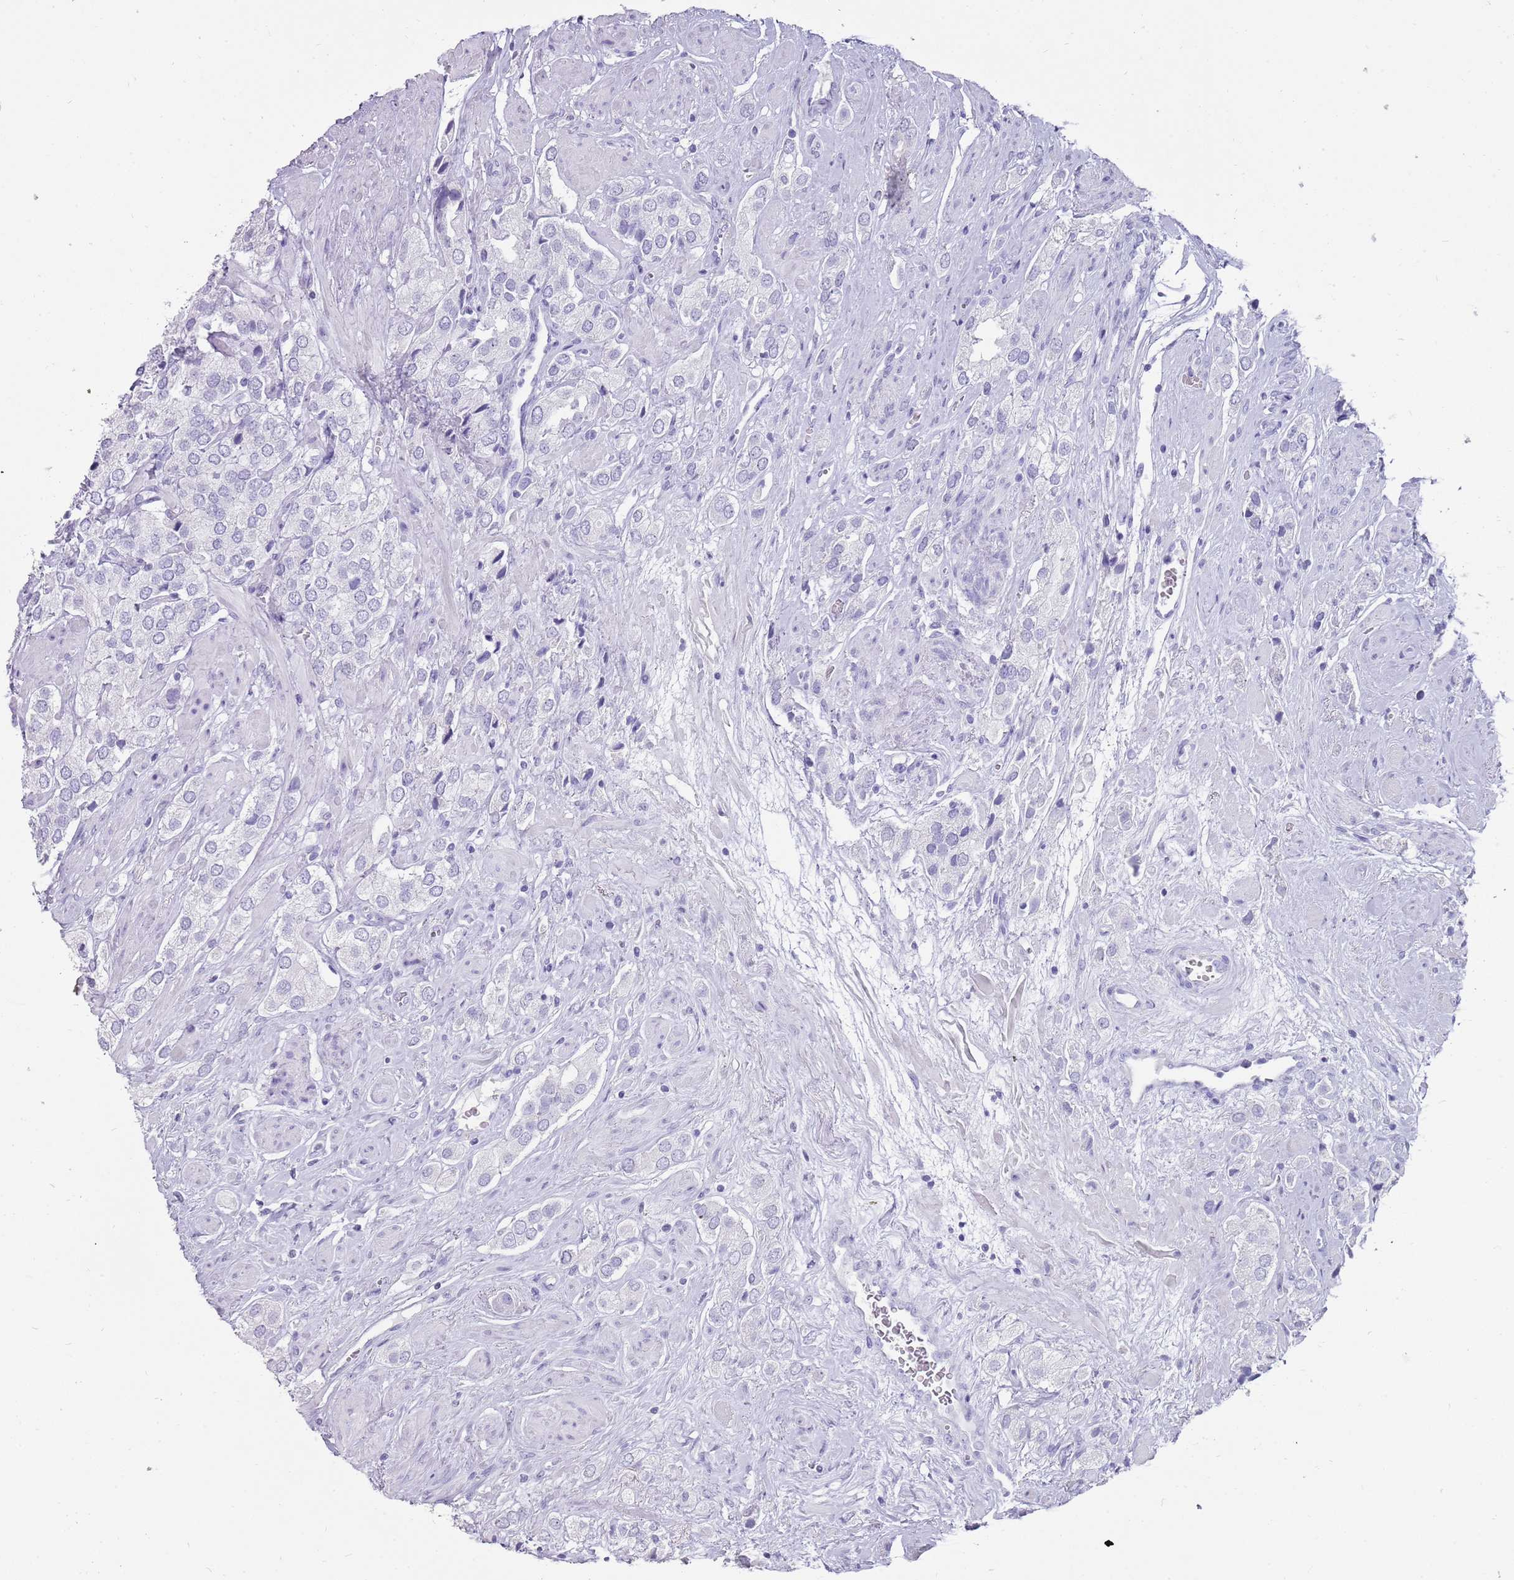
{"staining": {"intensity": "negative", "quantity": "none", "location": "none"}, "tissue": "prostate cancer", "cell_type": "Tumor cells", "image_type": "cancer", "snomed": [{"axis": "morphology", "description": "Adenocarcinoma, High grade"}, {"axis": "topography", "description": "Prostate and seminal vesicle, NOS"}], "caption": "Immunohistochemistry (IHC) of human prostate cancer (adenocarcinoma (high-grade)) exhibits no positivity in tumor cells.", "gene": "NBPF3", "patient": {"sex": "male", "age": 64}}